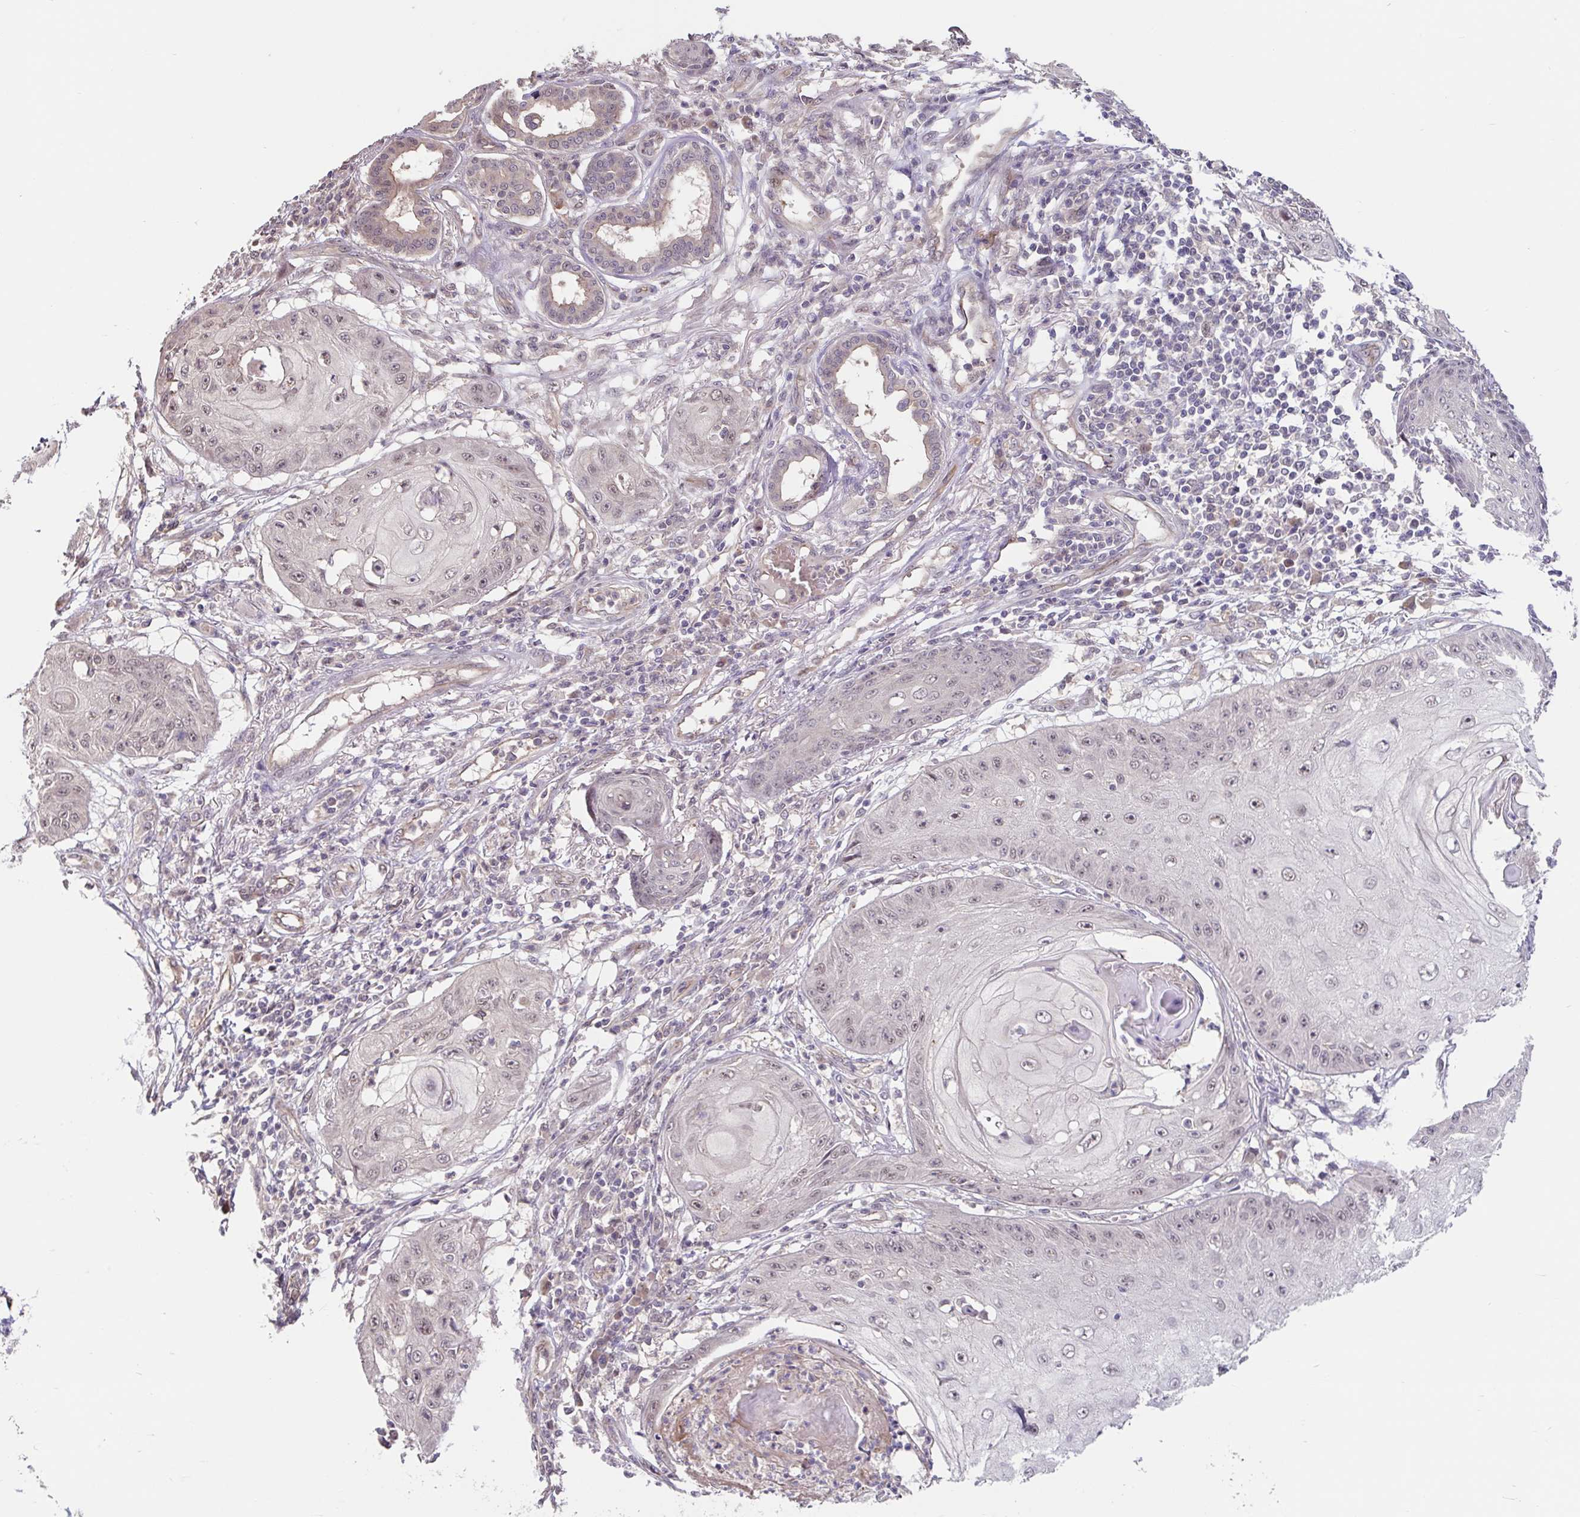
{"staining": {"intensity": "weak", "quantity": "25%-75%", "location": "nuclear"}, "tissue": "skin cancer", "cell_type": "Tumor cells", "image_type": "cancer", "snomed": [{"axis": "morphology", "description": "Squamous cell carcinoma, NOS"}, {"axis": "topography", "description": "Skin"}], "caption": "An immunohistochemistry photomicrograph of tumor tissue is shown. Protein staining in brown highlights weak nuclear positivity in squamous cell carcinoma (skin) within tumor cells.", "gene": "STYXL1", "patient": {"sex": "male", "age": 70}}